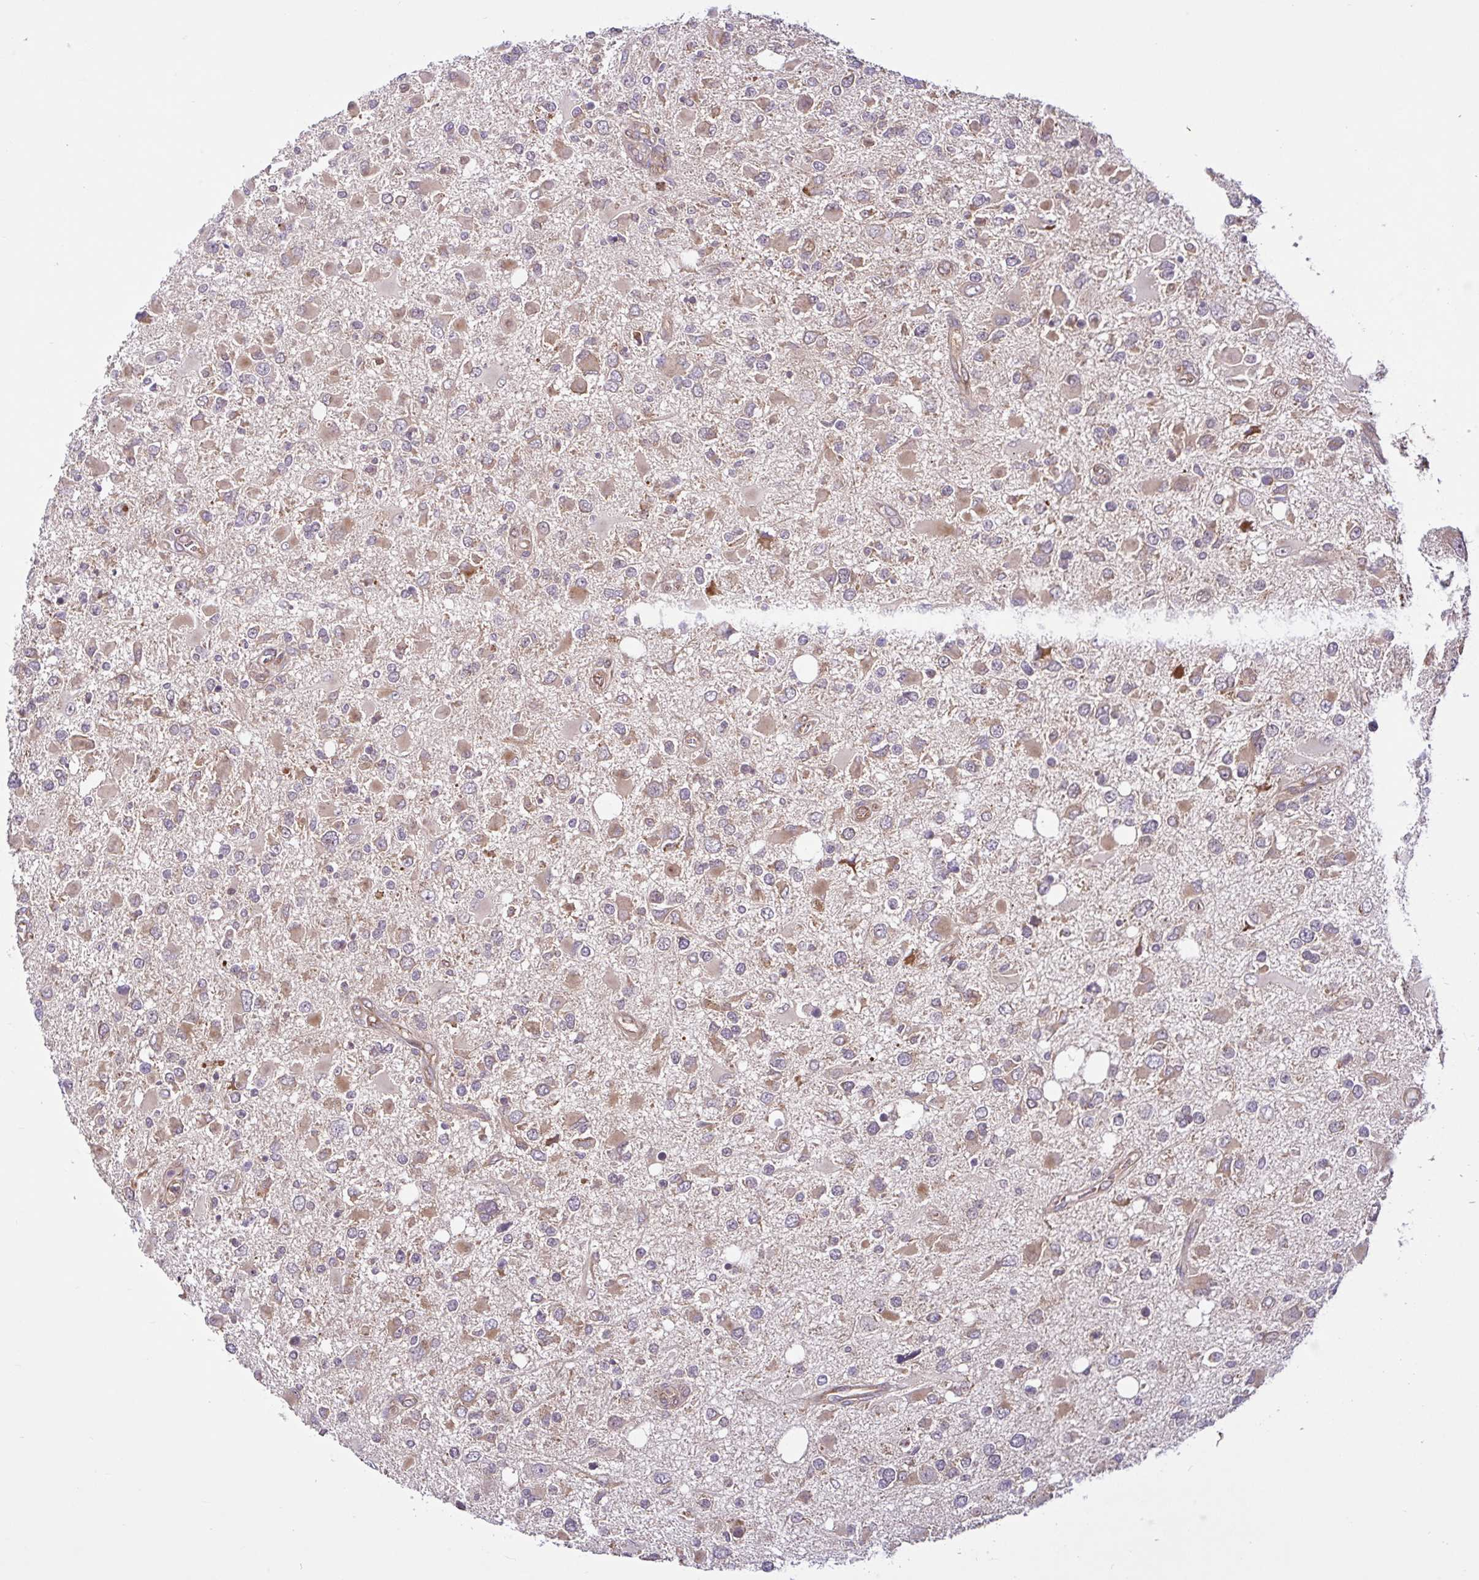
{"staining": {"intensity": "moderate", "quantity": ">75%", "location": "cytoplasmic/membranous"}, "tissue": "glioma", "cell_type": "Tumor cells", "image_type": "cancer", "snomed": [{"axis": "morphology", "description": "Glioma, malignant, High grade"}, {"axis": "topography", "description": "Brain"}], "caption": "Approximately >75% of tumor cells in malignant glioma (high-grade) reveal moderate cytoplasmic/membranous protein positivity as visualized by brown immunohistochemical staining.", "gene": "NTPCR", "patient": {"sex": "male", "age": 53}}